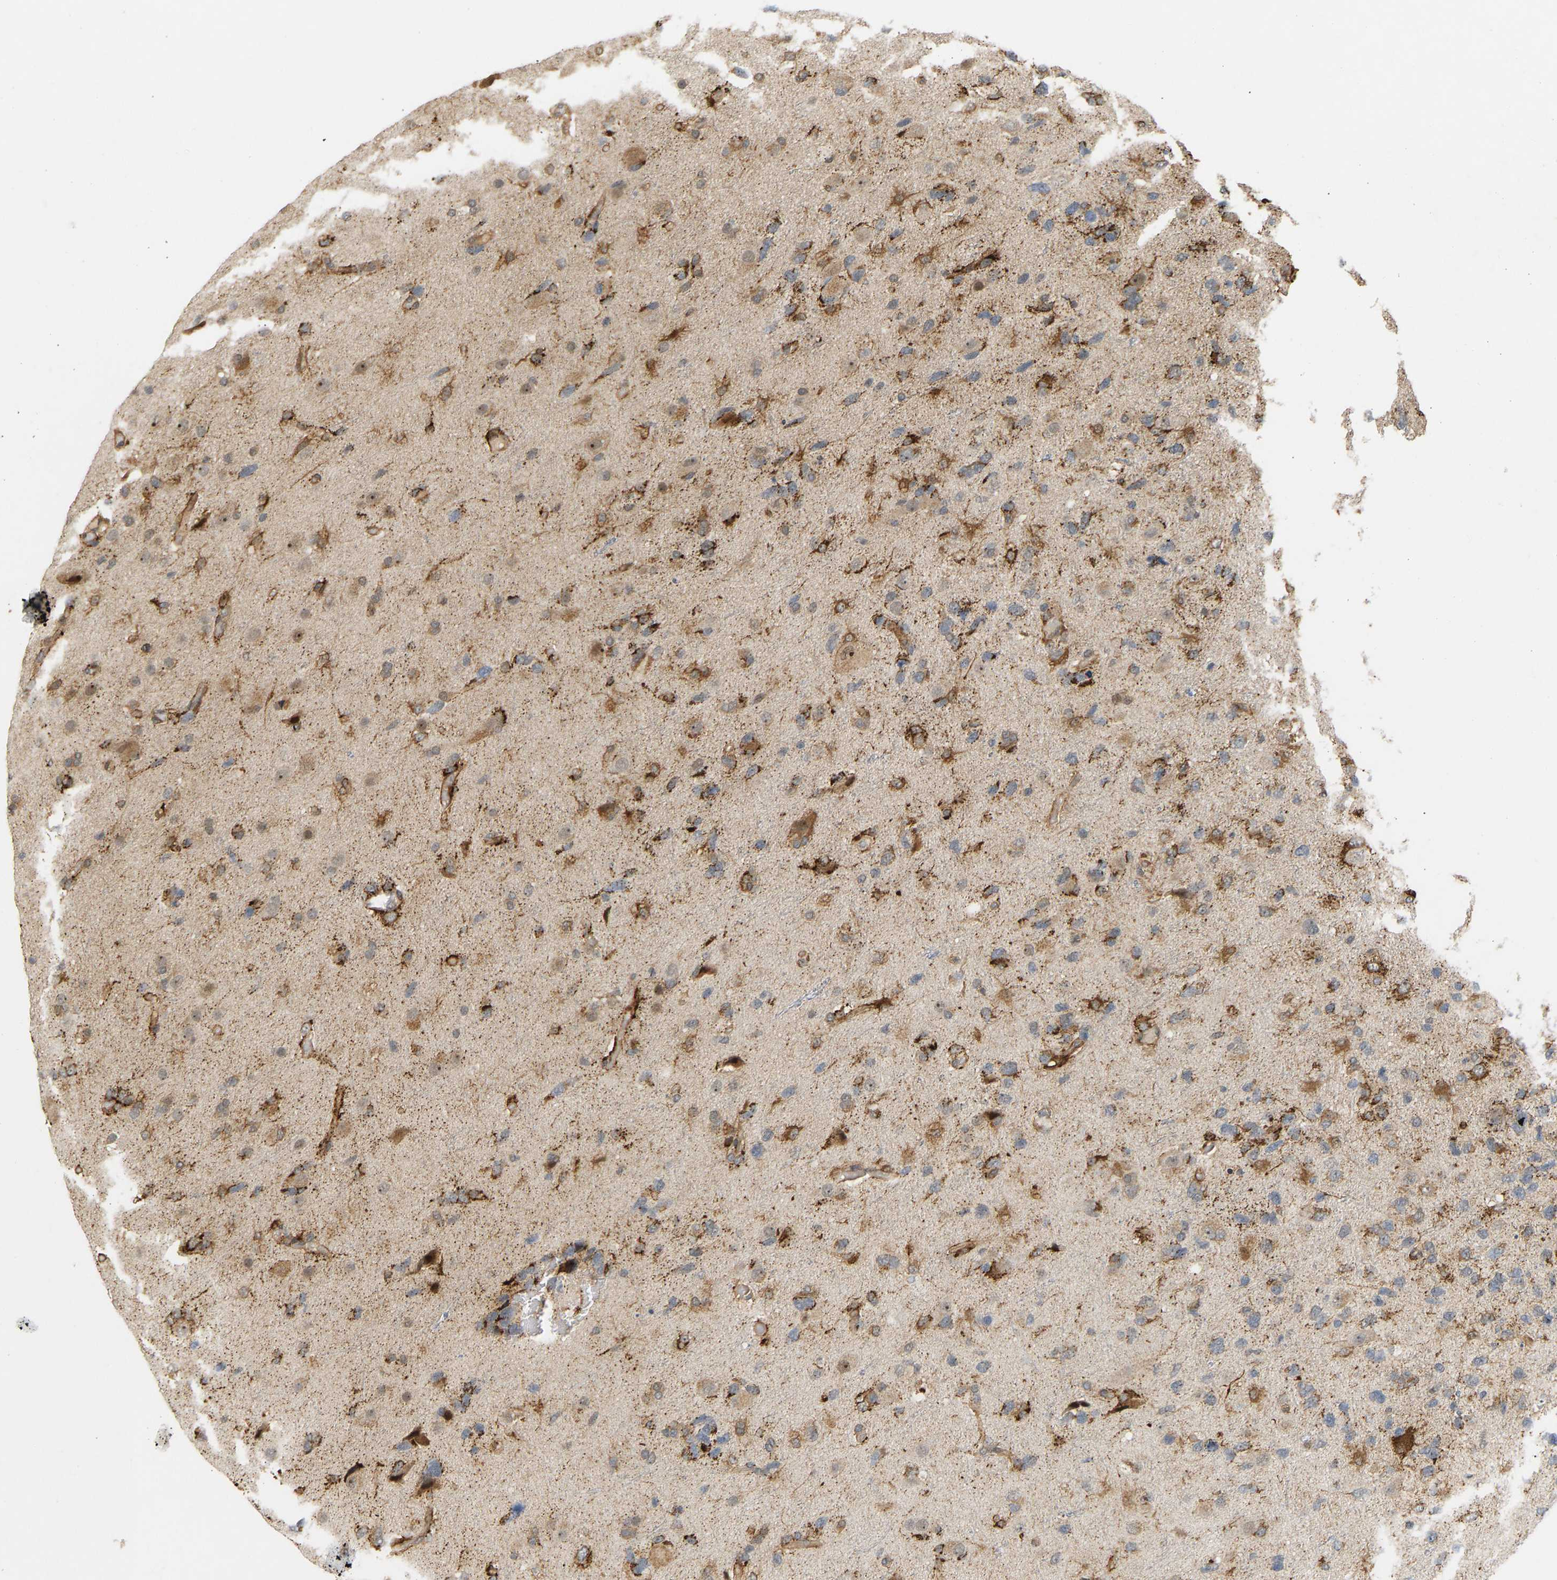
{"staining": {"intensity": "moderate", "quantity": ">75%", "location": "cytoplasmic/membranous,nuclear"}, "tissue": "glioma", "cell_type": "Tumor cells", "image_type": "cancer", "snomed": [{"axis": "morphology", "description": "Glioma, malignant, High grade"}, {"axis": "topography", "description": "Brain"}], "caption": "A brown stain shows moderate cytoplasmic/membranous and nuclear positivity of a protein in glioma tumor cells.", "gene": "BAG1", "patient": {"sex": "female", "age": 58}}